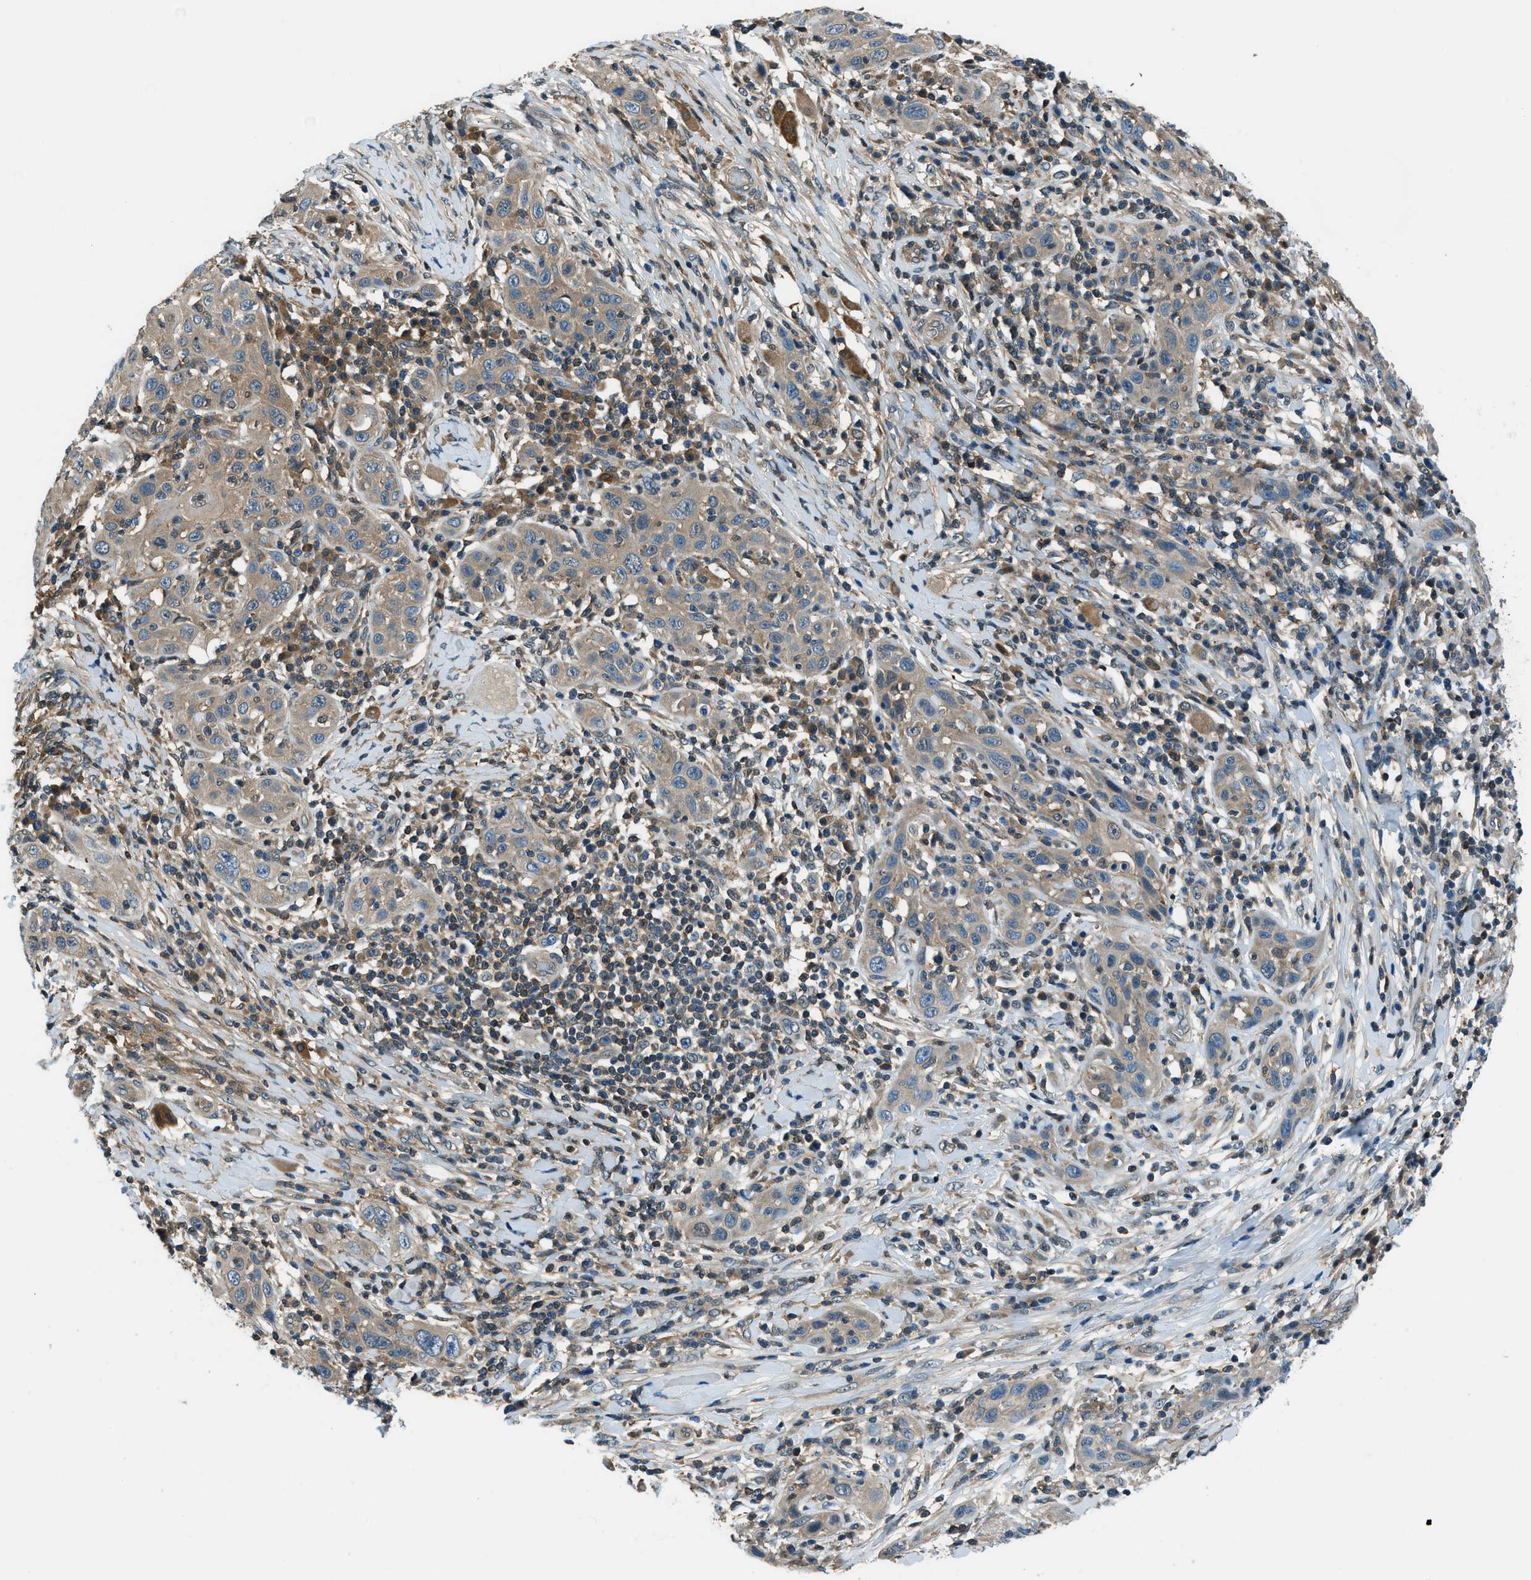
{"staining": {"intensity": "weak", "quantity": ">75%", "location": "cytoplasmic/membranous"}, "tissue": "skin cancer", "cell_type": "Tumor cells", "image_type": "cancer", "snomed": [{"axis": "morphology", "description": "Squamous cell carcinoma, NOS"}, {"axis": "topography", "description": "Skin"}], "caption": "Skin squamous cell carcinoma stained with IHC reveals weak cytoplasmic/membranous positivity in approximately >75% of tumor cells.", "gene": "HEBP2", "patient": {"sex": "female", "age": 88}}